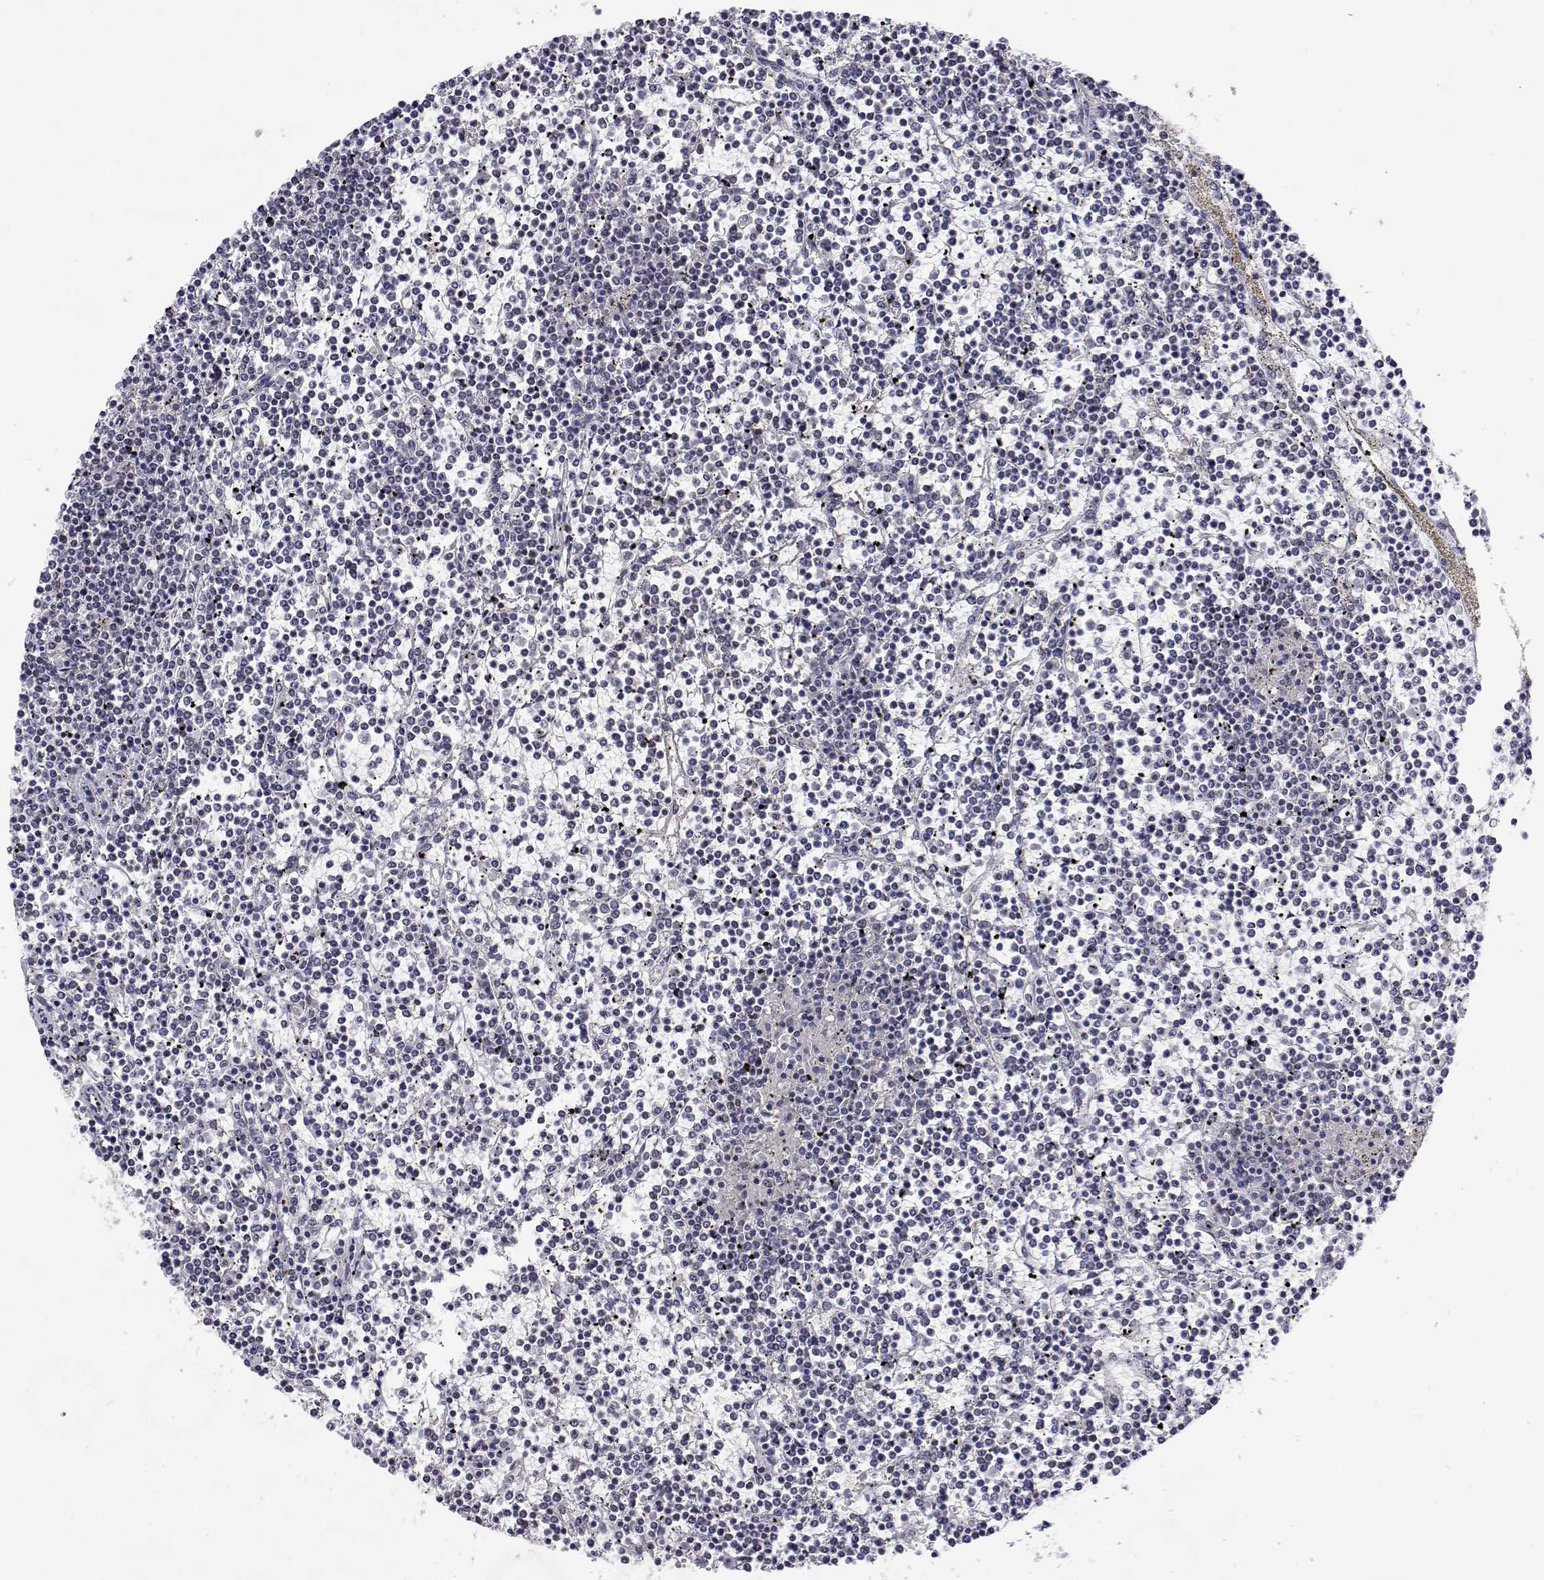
{"staining": {"intensity": "negative", "quantity": "none", "location": "none"}, "tissue": "lymphoma", "cell_type": "Tumor cells", "image_type": "cancer", "snomed": [{"axis": "morphology", "description": "Malignant lymphoma, non-Hodgkin's type, Low grade"}, {"axis": "topography", "description": "Spleen"}], "caption": "Protein analysis of malignant lymphoma, non-Hodgkin's type (low-grade) demonstrates no significant staining in tumor cells.", "gene": "NHP2", "patient": {"sex": "female", "age": 19}}